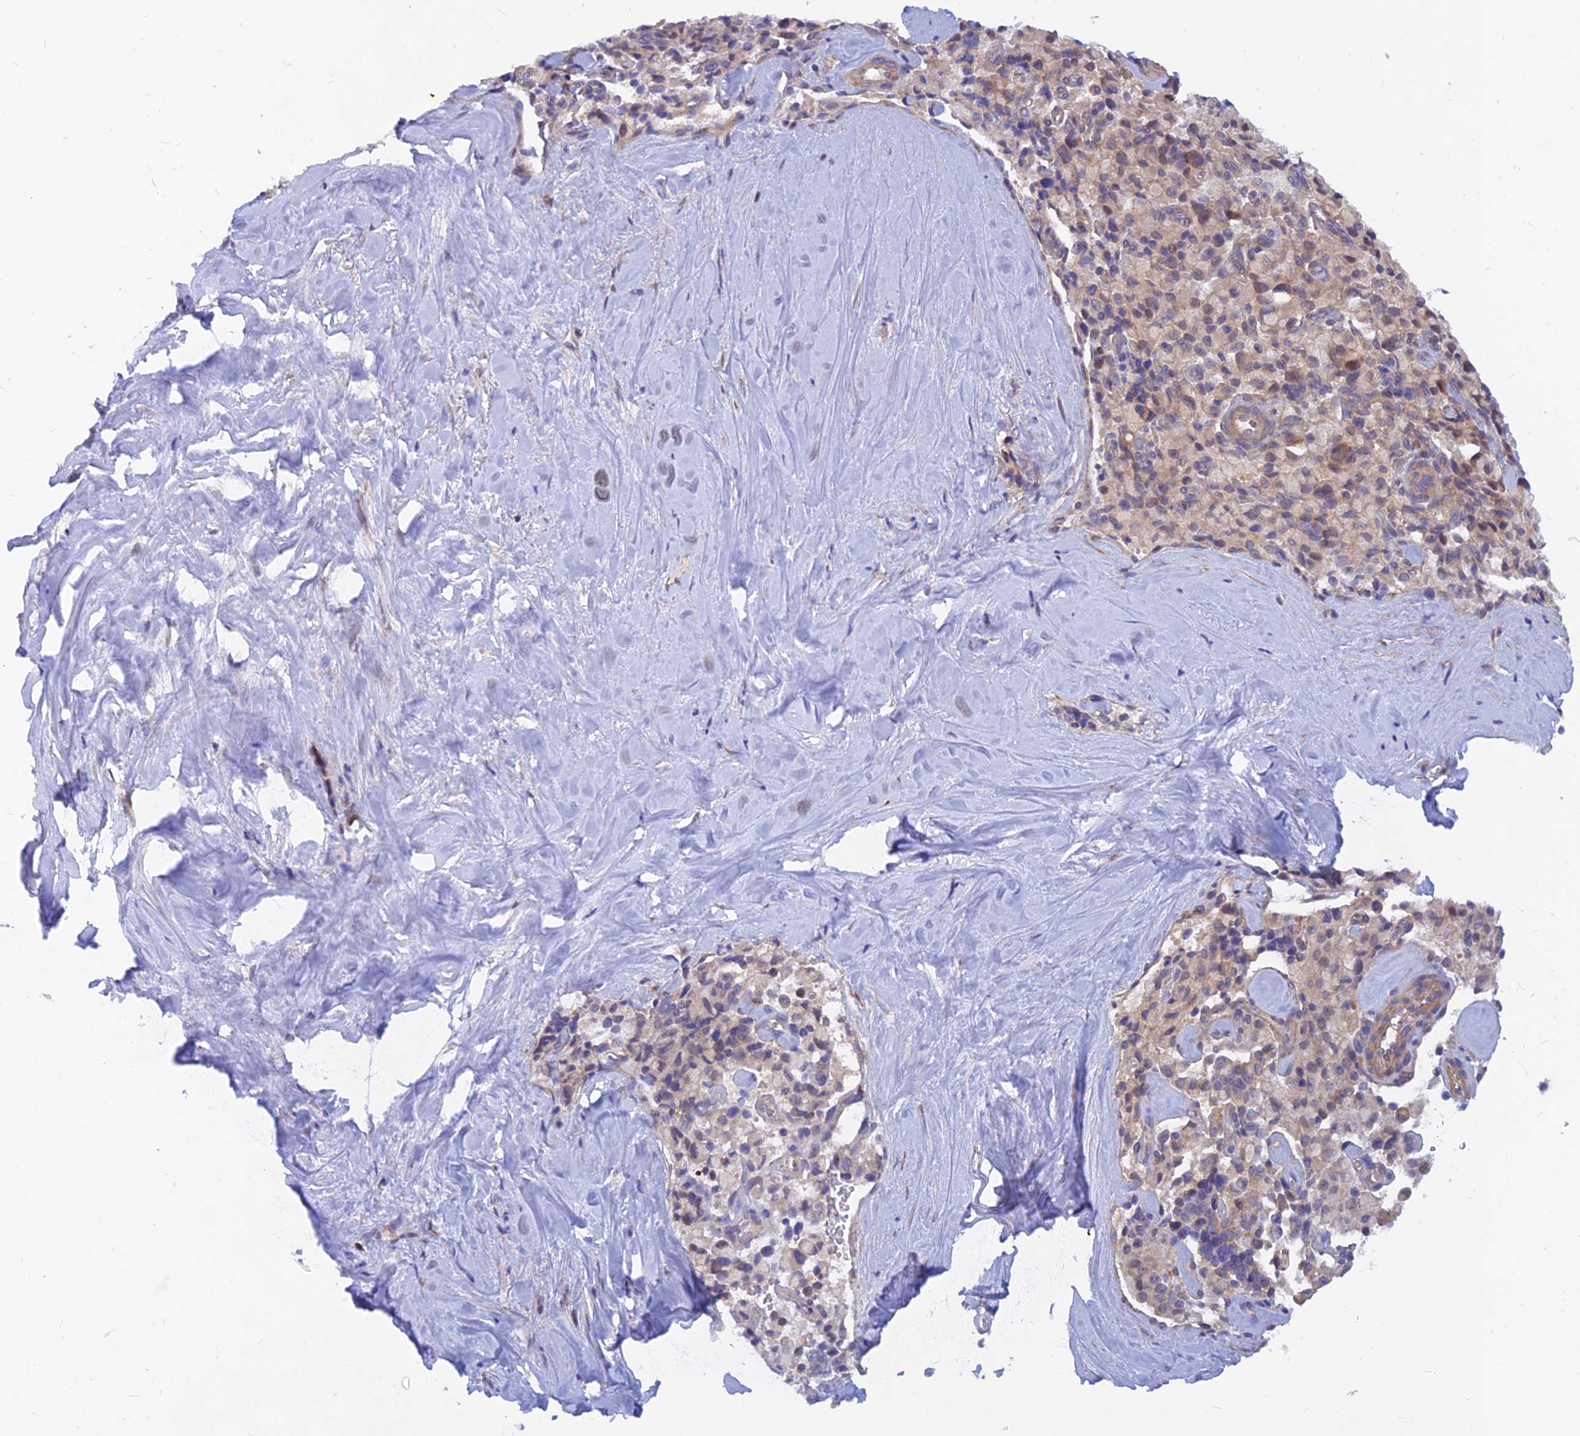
{"staining": {"intensity": "weak", "quantity": "25%-75%", "location": "cytoplasmic/membranous"}, "tissue": "pancreatic cancer", "cell_type": "Tumor cells", "image_type": "cancer", "snomed": [{"axis": "morphology", "description": "Adenocarcinoma, NOS"}, {"axis": "topography", "description": "Pancreas"}], "caption": "Immunohistochemistry (IHC) micrograph of pancreatic cancer stained for a protein (brown), which demonstrates low levels of weak cytoplasmic/membranous expression in approximately 25%-75% of tumor cells.", "gene": "DNAJC16", "patient": {"sex": "male", "age": 65}}